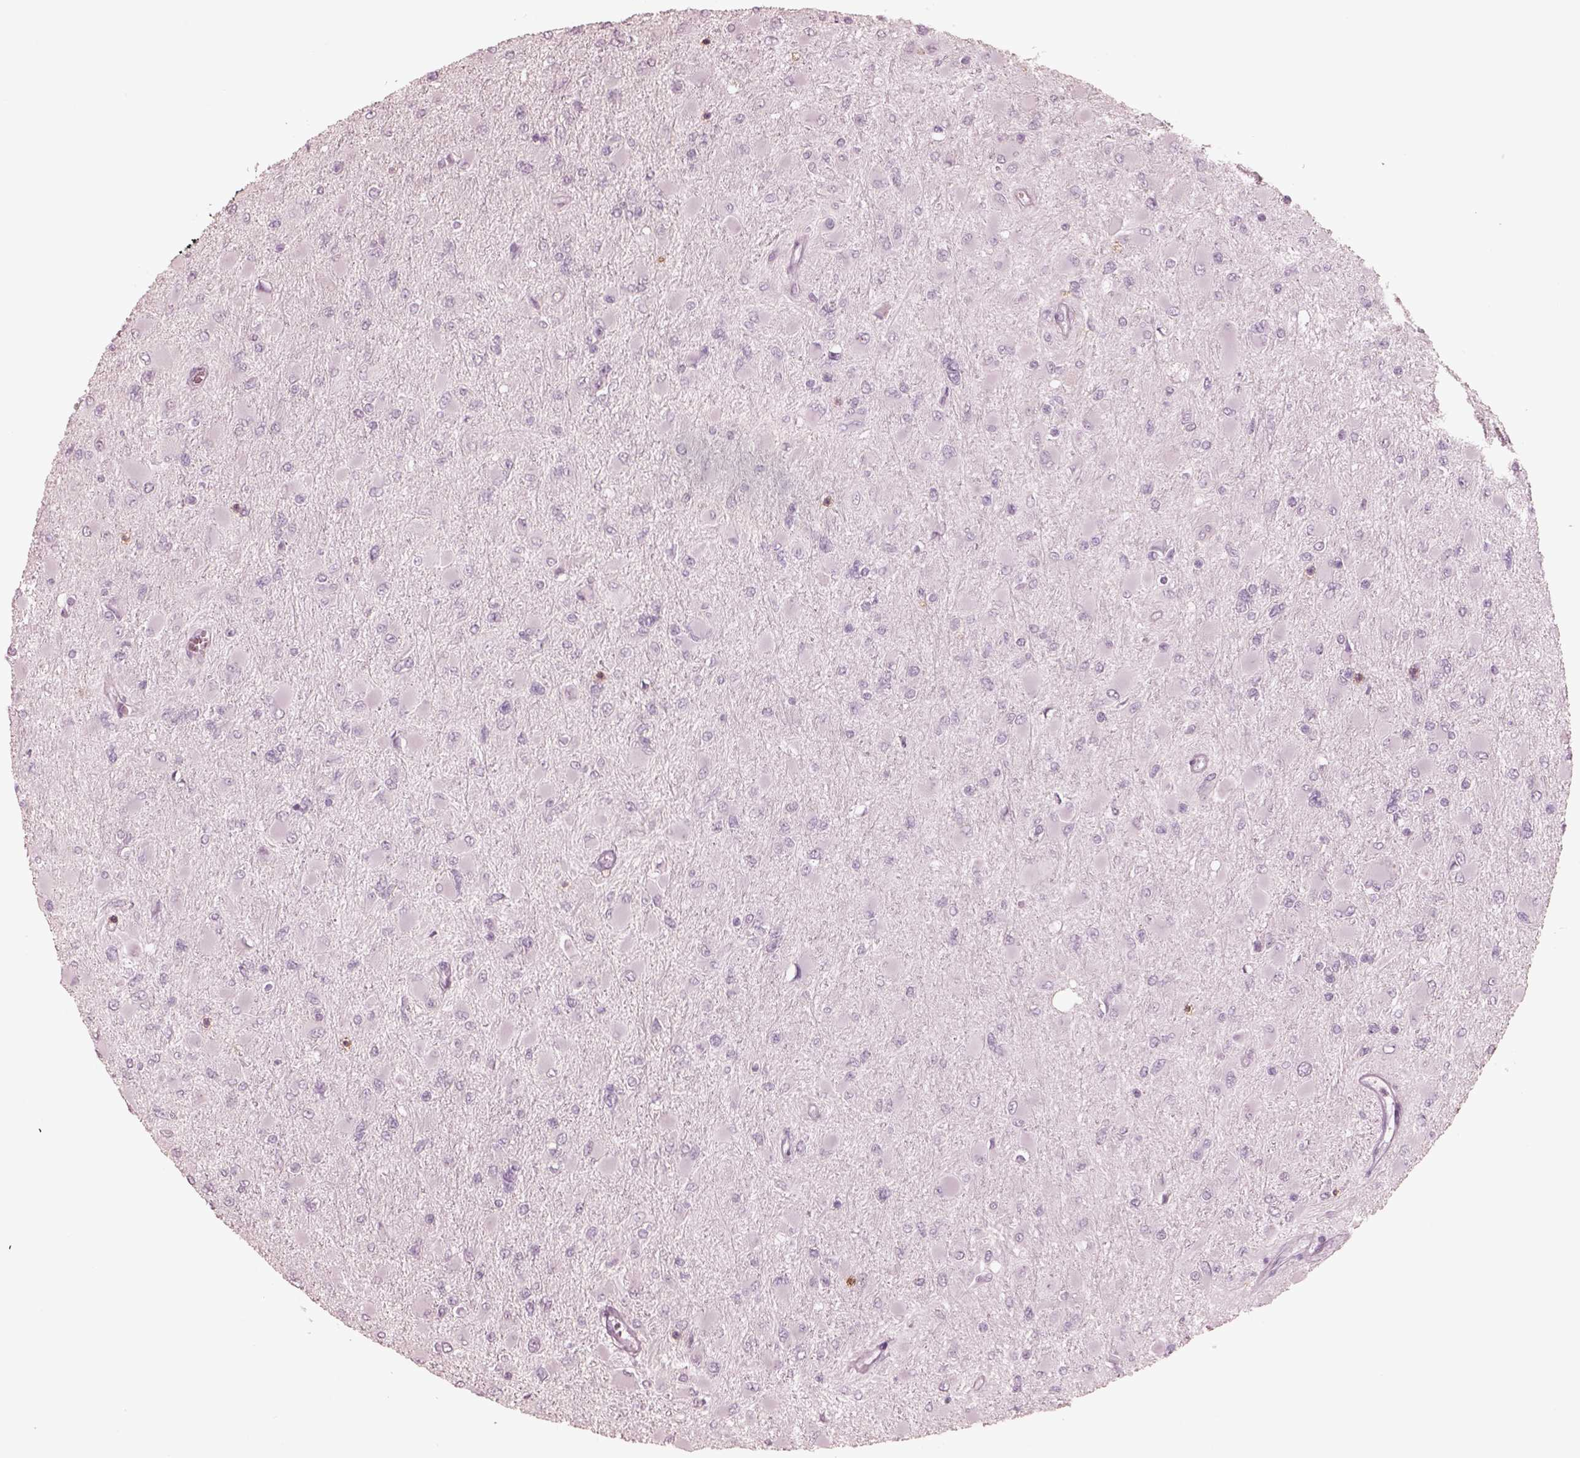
{"staining": {"intensity": "negative", "quantity": "none", "location": "none"}, "tissue": "glioma", "cell_type": "Tumor cells", "image_type": "cancer", "snomed": [{"axis": "morphology", "description": "Glioma, malignant, High grade"}, {"axis": "topography", "description": "Cerebral cortex"}], "caption": "Protein analysis of malignant glioma (high-grade) reveals no significant staining in tumor cells.", "gene": "PDCD1", "patient": {"sex": "female", "age": 36}}